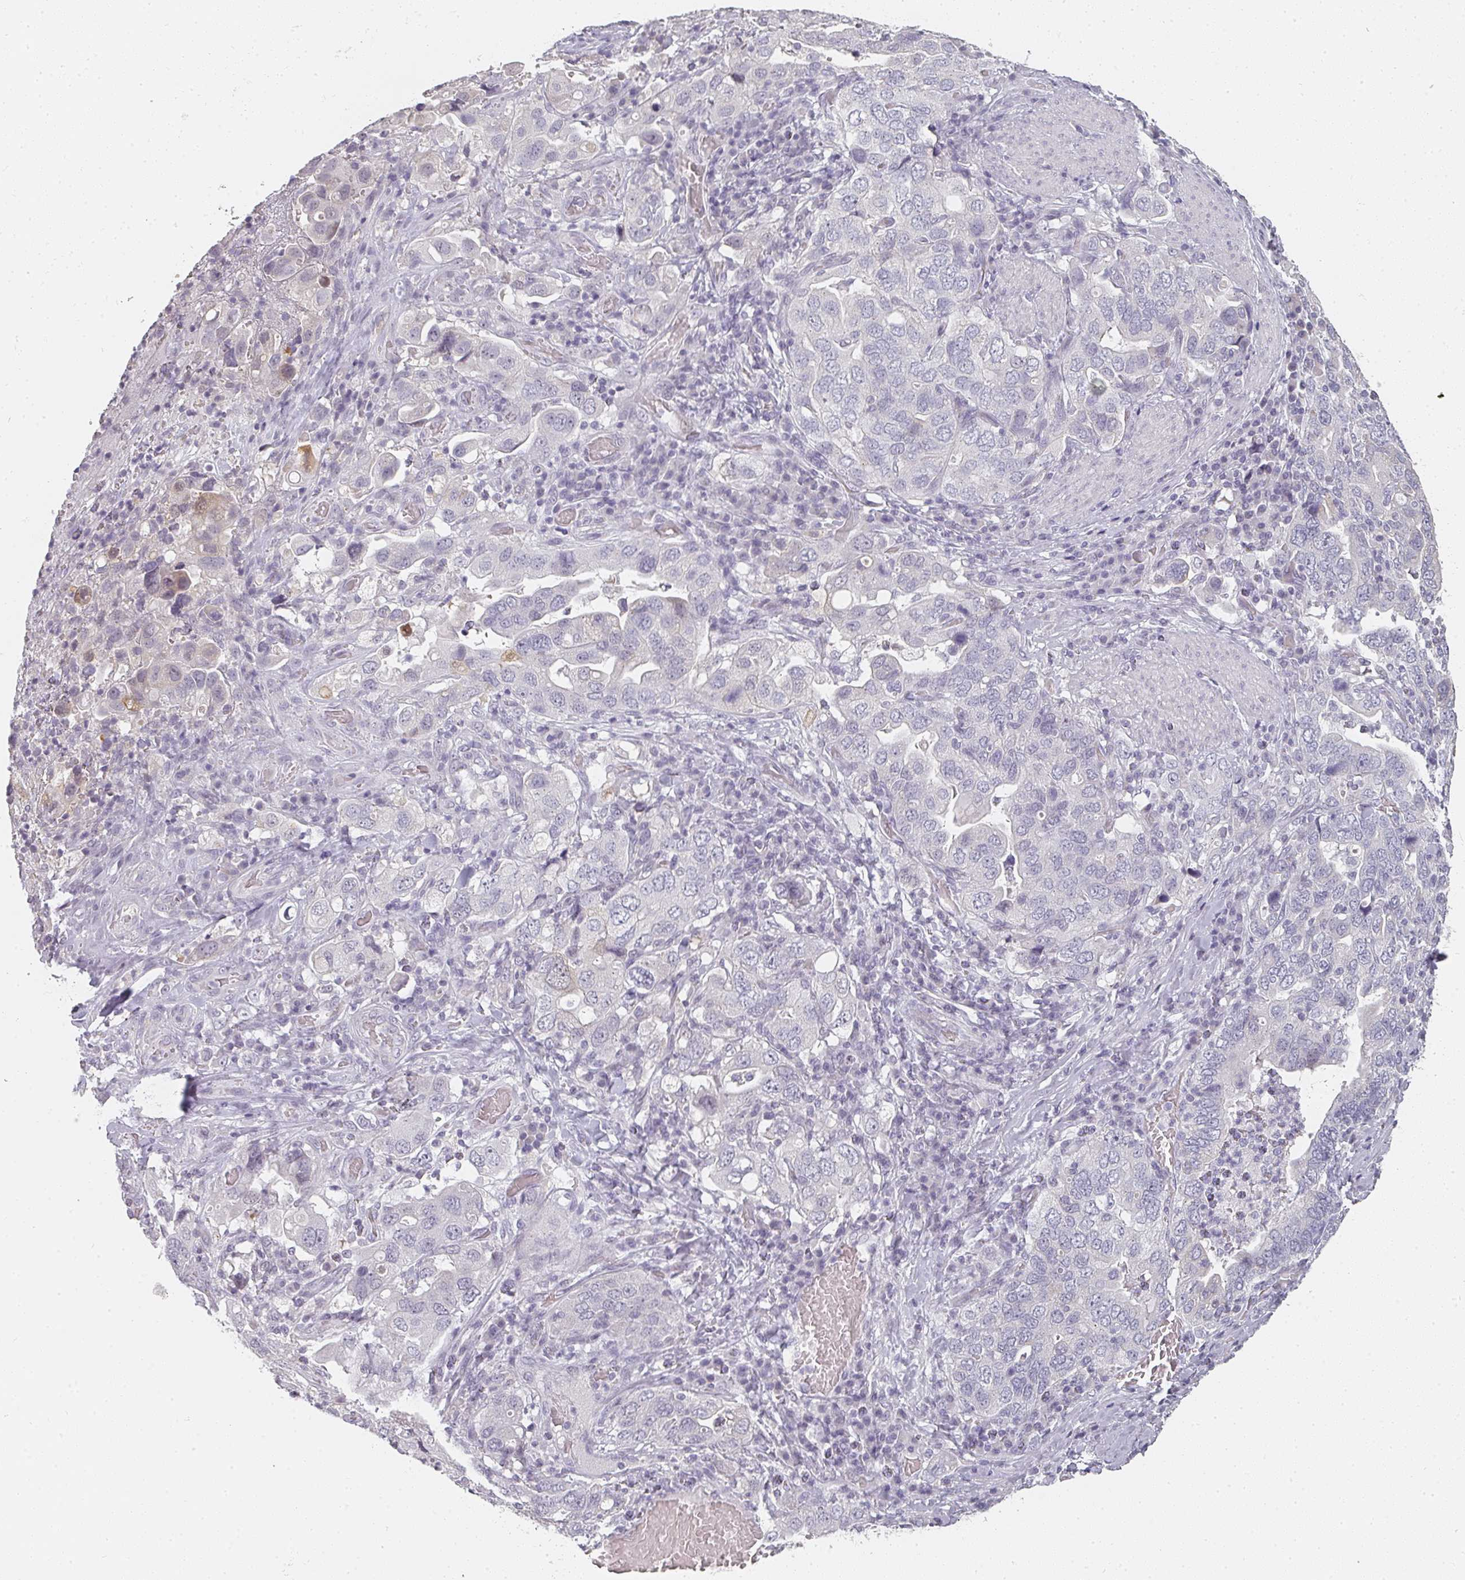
{"staining": {"intensity": "negative", "quantity": "none", "location": "none"}, "tissue": "stomach cancer", "cell_type": "Tumor cells", "image_type": "cancer", "snomed": [{"axis": "morphology", "description": "Adenocarcinoma, NOS"}, {"axis": "topography", "description": "Stomach, upper"}], "caption": "Photomicrograph shows no protein expression in tumor cells of stomach cancer (adenocarcinoma) tissue.", "gene": "SHISA2", "patient": {"sex": "male", "age": 62}}